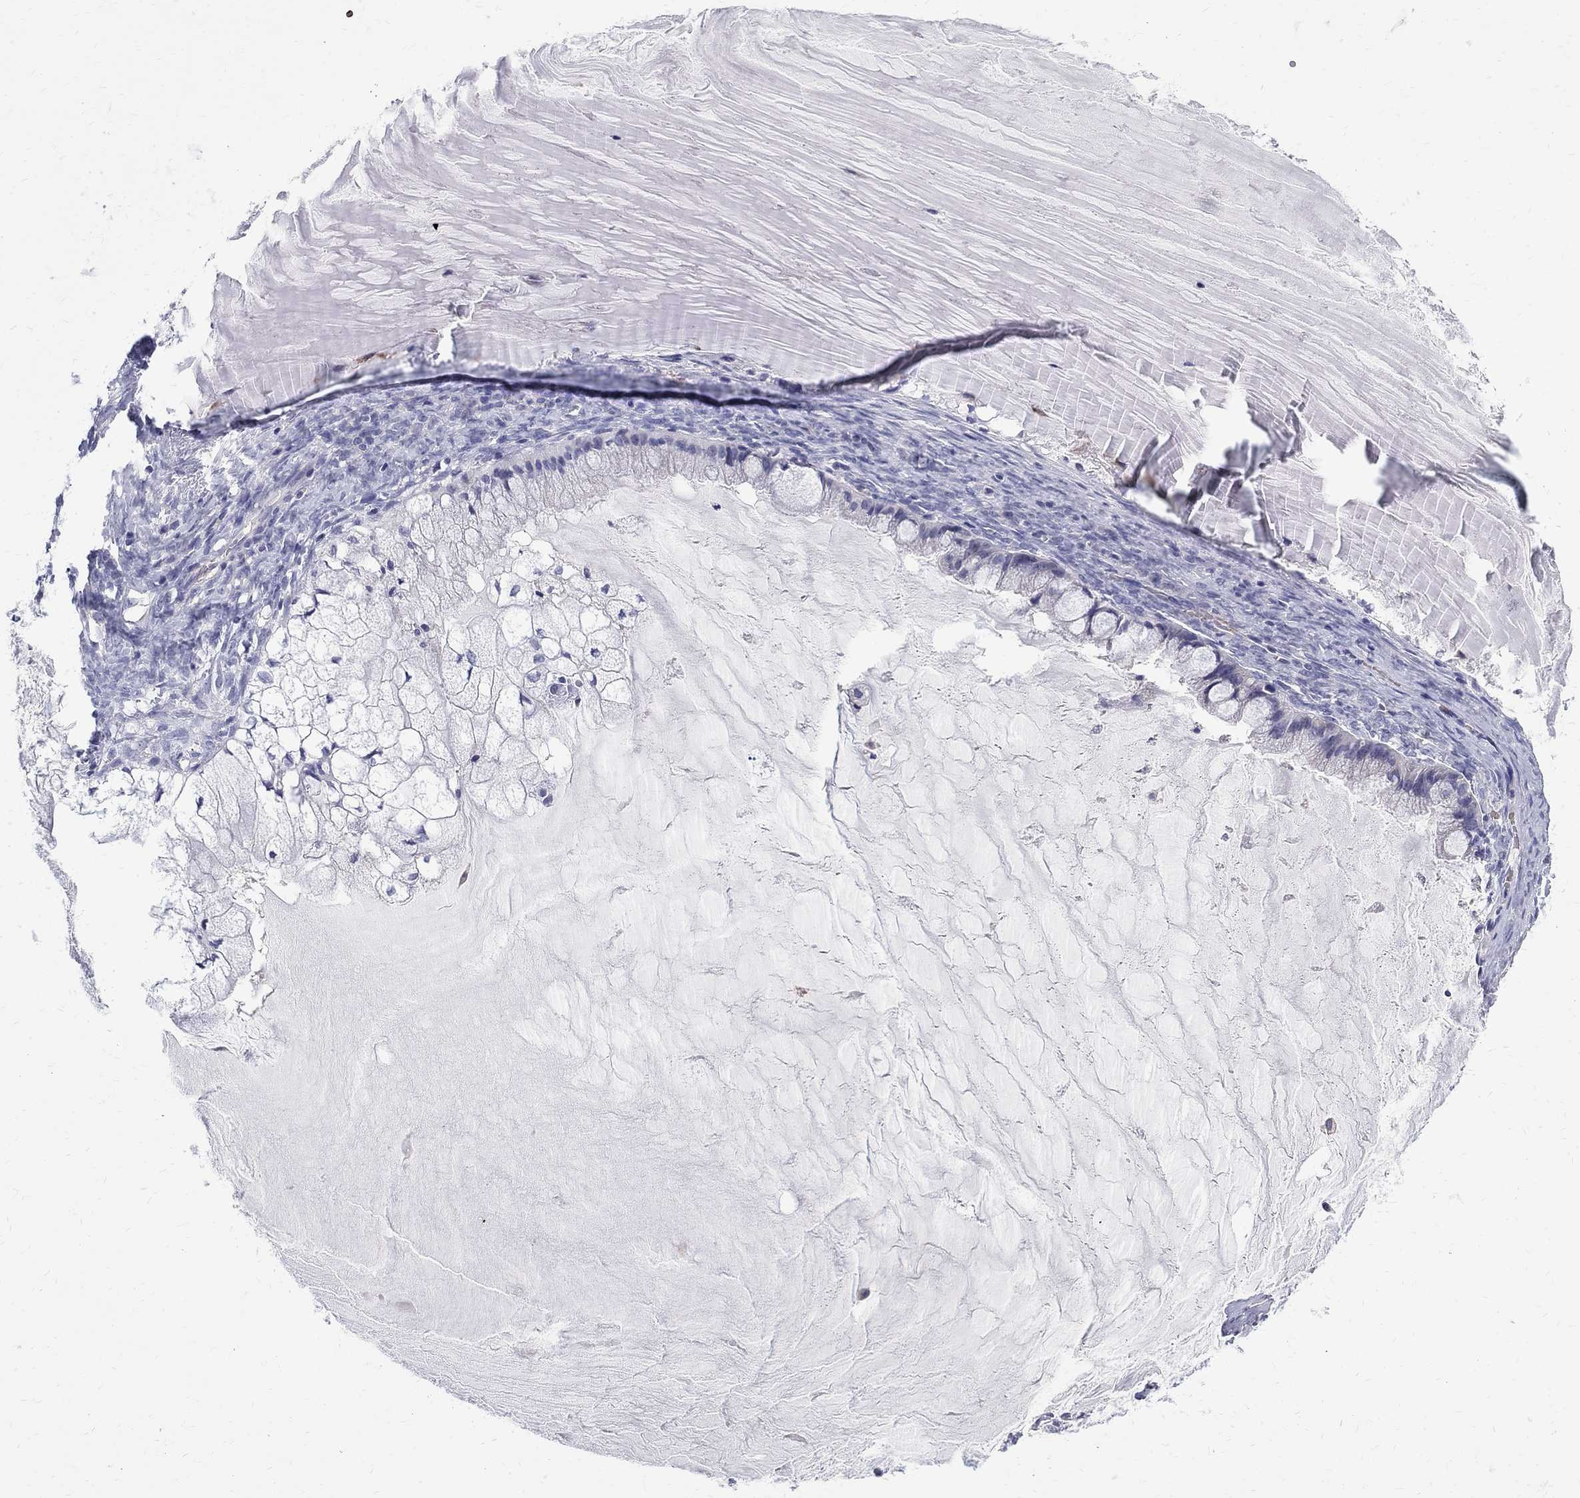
{"staining": {"intensity": "negative", "quantity": "none", "location": "none"}, "tissue": "ovarian cancer", "cell_type": "Tumor cells", "image_type": "cancer", "snomed": [{"axis": "morphology", "description": "Cystadenocarcinoma, mucinous, NOS"}, {"axis": "topography", "description": "Ovary"}], "caption": "Ovarian cancer (mucinous cystadenocarcinoma) was stained to show a protein in brown. There is no significant staining in tumor cells. The staining is performed using DAB (3,3'-diaminobenzidine) brown chromogen with nuclei counter-stained in using hematoxylin.", "gene": "AGER", "patient": {"sex": "female", "age": 57}}